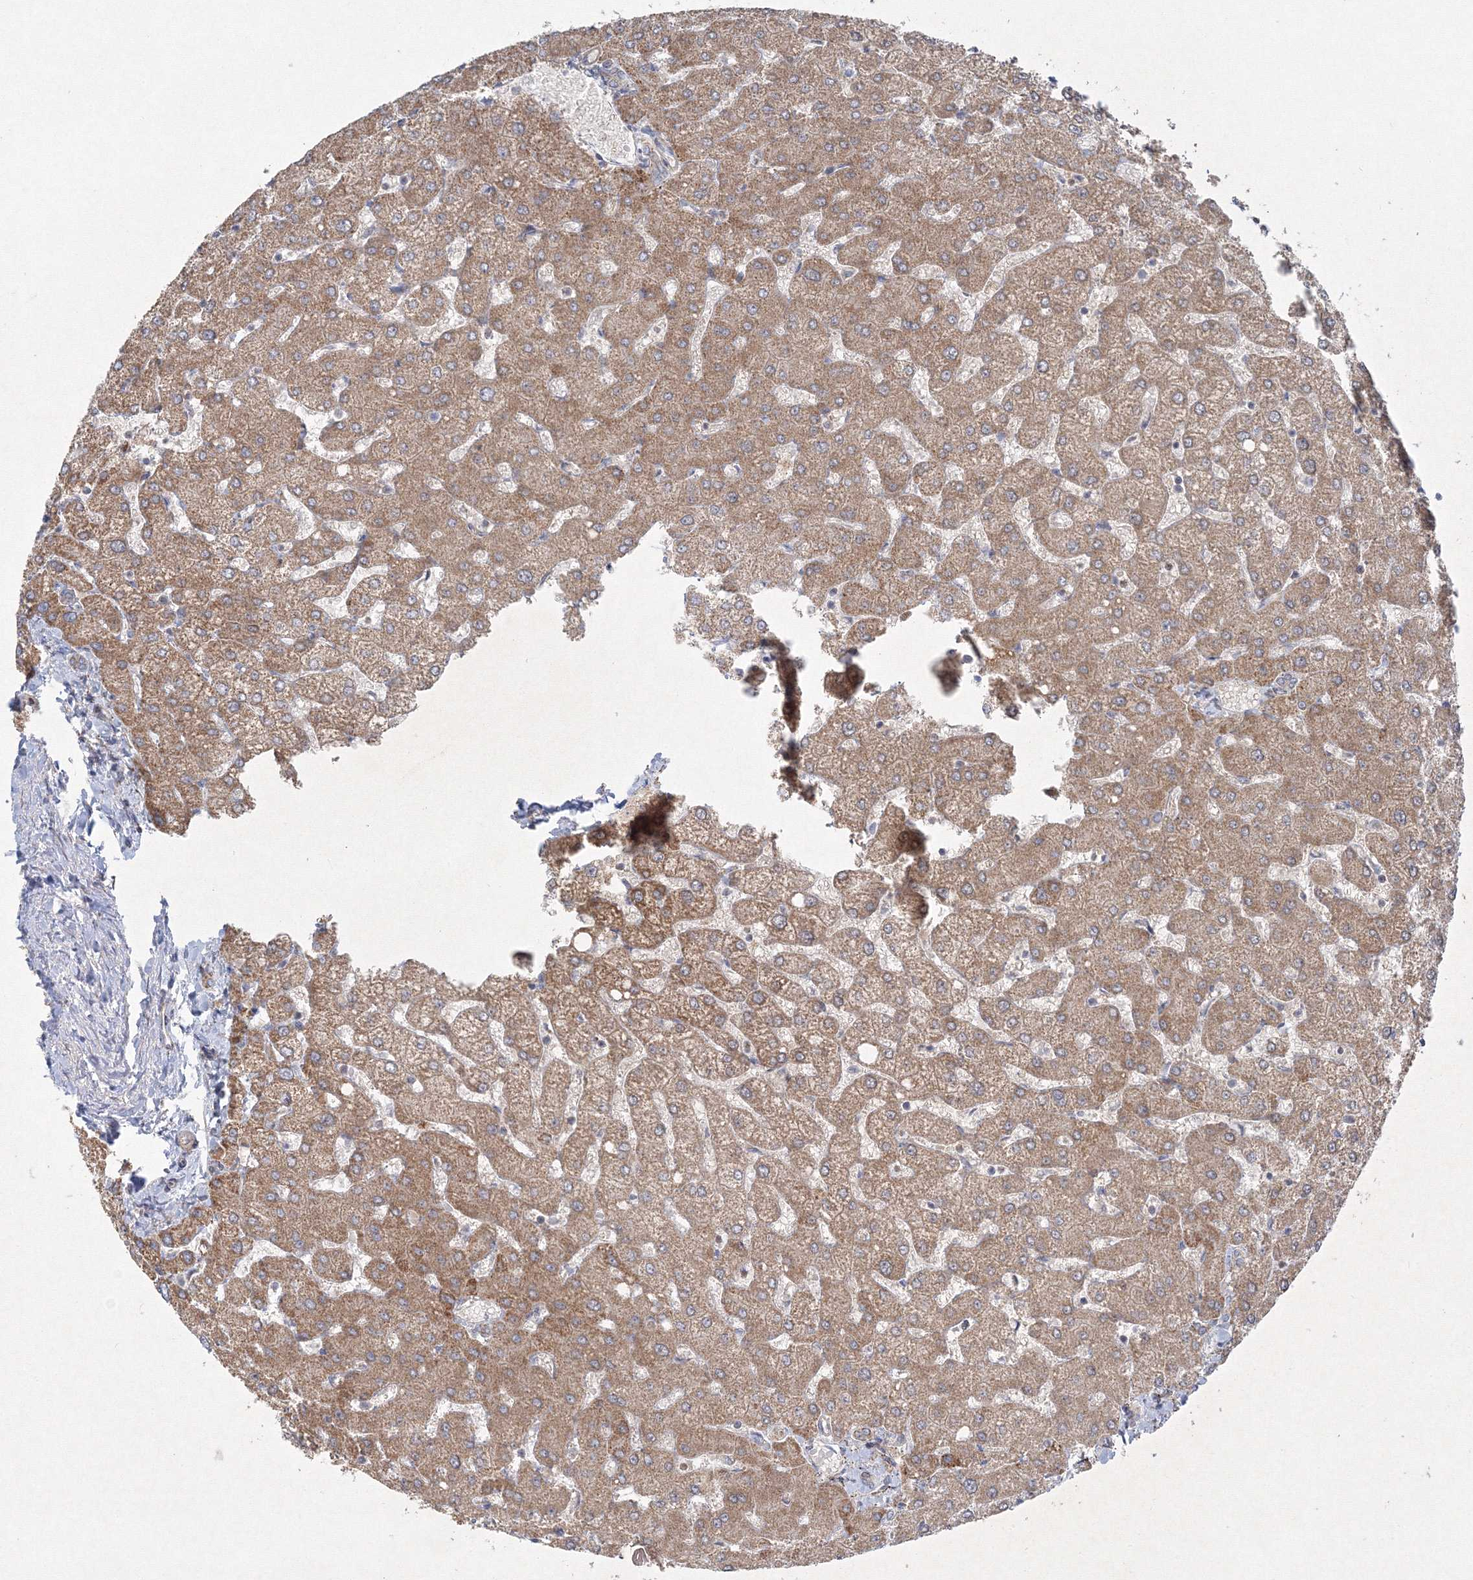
{"staining": {"intensity": "weak", "quantity": "25%-75%", "location": "cytoplasmic/membranous"}, "tissue": "liver", "cell_type": "Cholangiocytes", "image_type": "normal", "snomed": [{"axis": "morphology", "description": "Normal tissue, NOS"}, {"axis": "topography", "description": "Liver"}], "caption": "Immunohistochemical staining of unremarkable liver demonstrates weak cytoplasmic/membranous protein staining in about 25%-75% of cholangiocytes. The staining is performed using DAB (3,3'-diaminobenzidine) brown chromogen to label protein expression. The nuclei are counter-stained blue using hematoxylin.", "gene": "WDR49", "patient": {"sex": "female", "age": 54}}